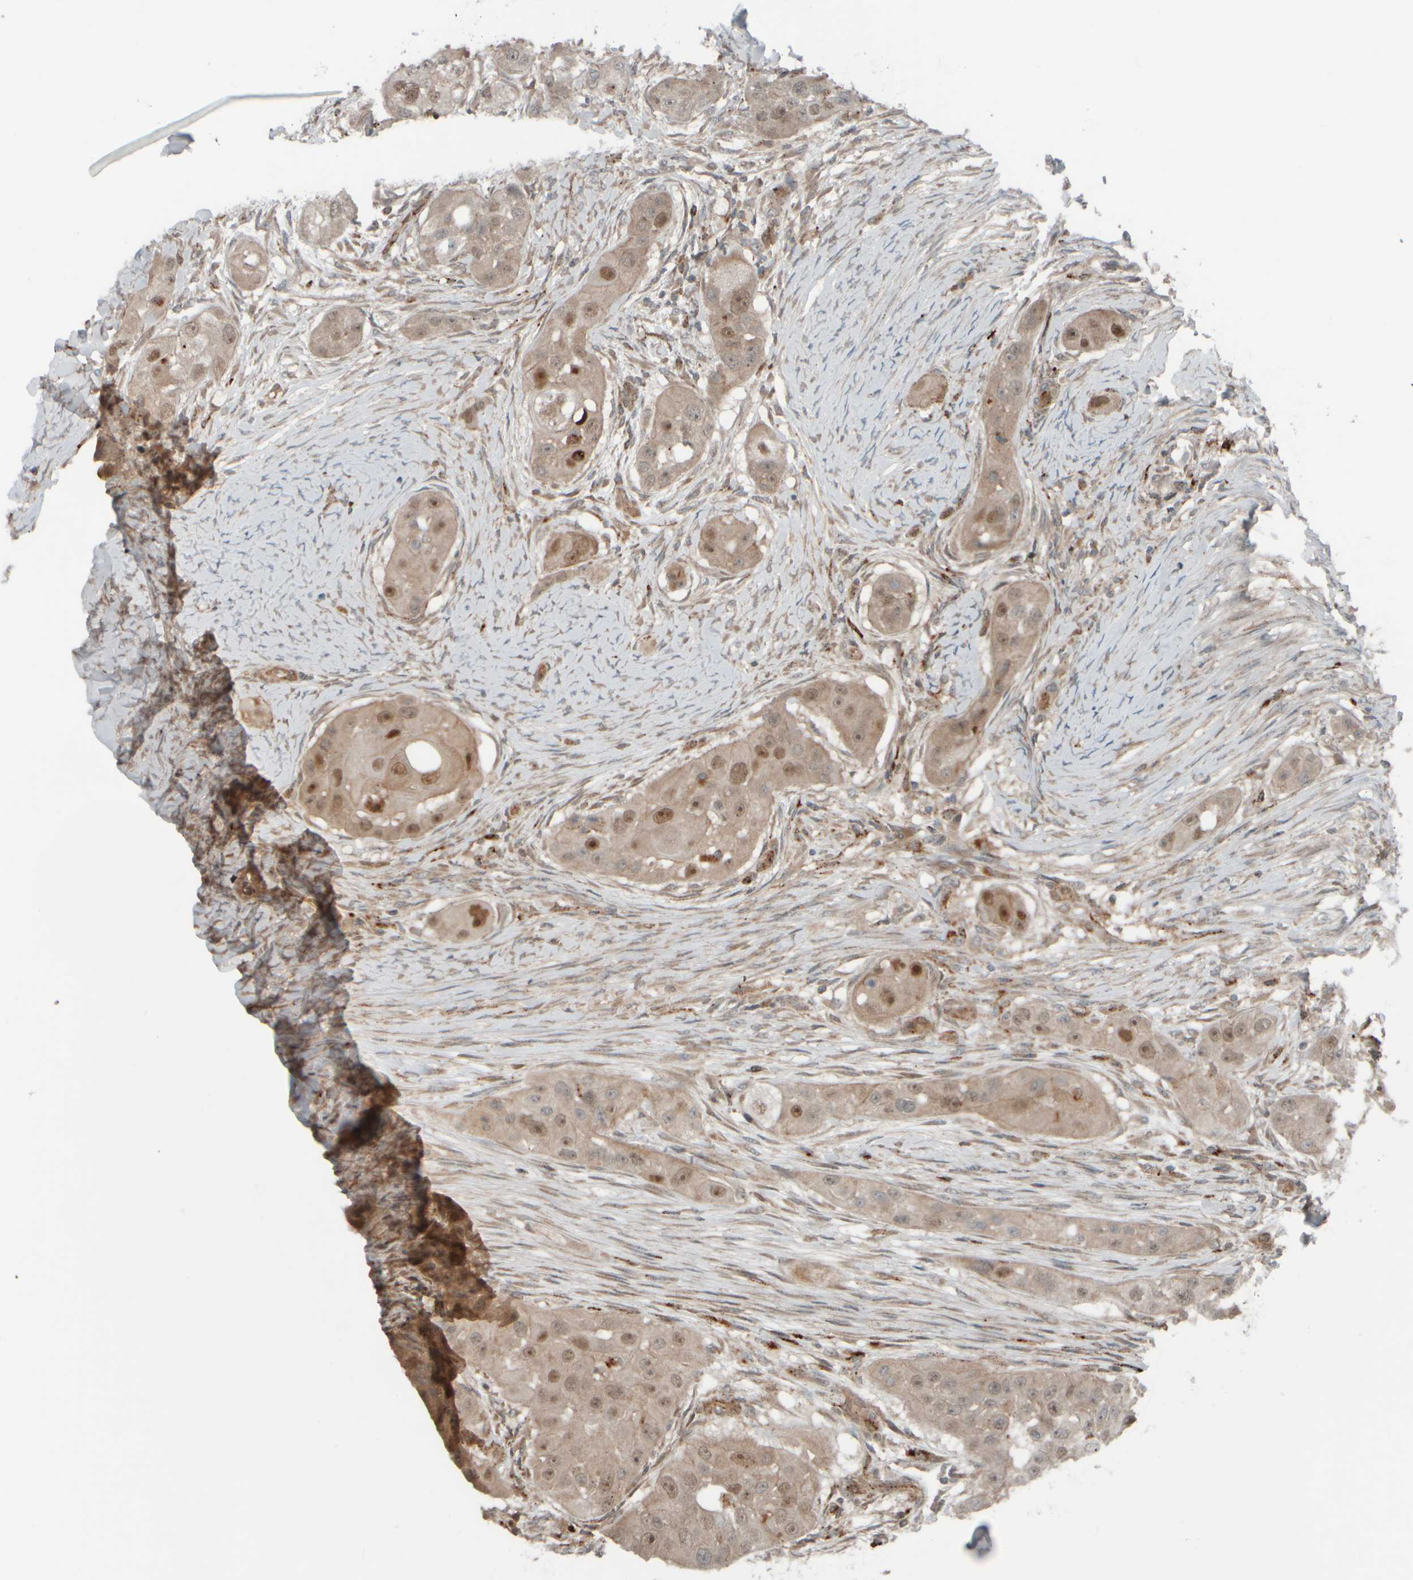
{"staining": {"intensity": "weak", "quantity": ">75%", "location": "cytoplasmic/membranous,nuclear"}, "tissue": "head and neck cancer", "cell_type": "Tumor cells", "image_type": "cancer", "snomed": [{"axis": "morphology", "description": "Normal tissue, NOS"}, {"axis": "morphology", "description": "Squamous cell carcinoma, NOS"}, {"axis": "topography", "description": "Skeletal muscle"}, {"axis": "topography", "description": "Head-Neck"}], "caption": "The photomicrograph reveals a brown stain indicating the presence of a protein in the cytoplasmic/membranous and nuclear of tumor cells in squamous cell carcinoma (head and neck). (DAB (3,3'-diaminobenzidine) = brown stain, brightfield microscopy at high magnification).", "gene": "GIGYF1", "patient": {"sex": "male", "age": 51}}